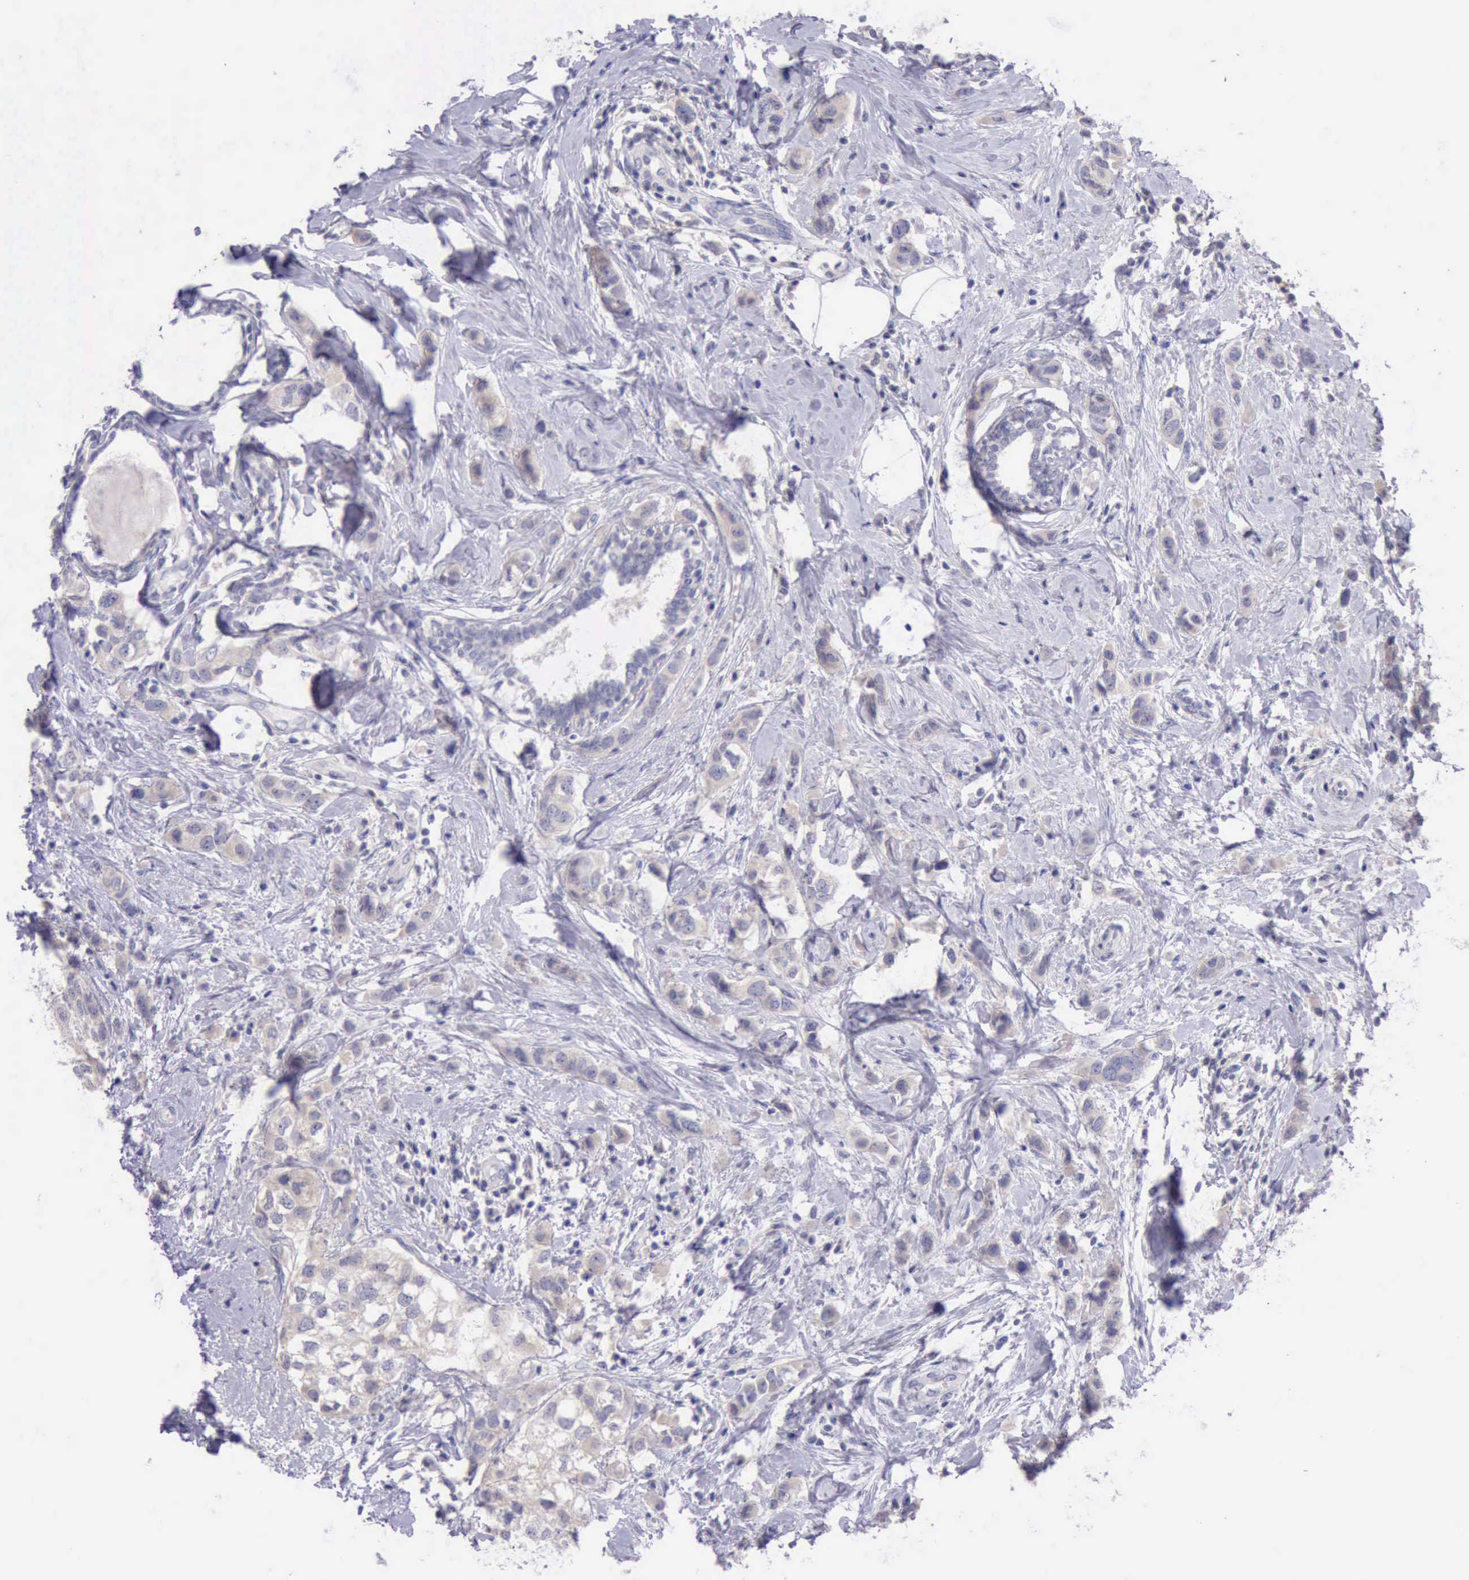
{"staining": {"intensity": "negative", "quantity": "none", "location": "none"}, "tissue": "breast cancer", "cell_type": "Tumor cells", "image_type": "cancer", "snomed": [{"axis": "morphology", "description": "Normal tissue, NOS"}, {"axis": "morphology", "description": "Duct carcinoma"}, {"axis": "topography", "description": "Breast"}], "caption": "DAB (3,3'-diaminobenzidine) immunohistochemical staining of breast cancer exhibits no significant staining in tumor cells.", "gene": "LRFN5", "patient": {"sex": "female", "age": 50}}